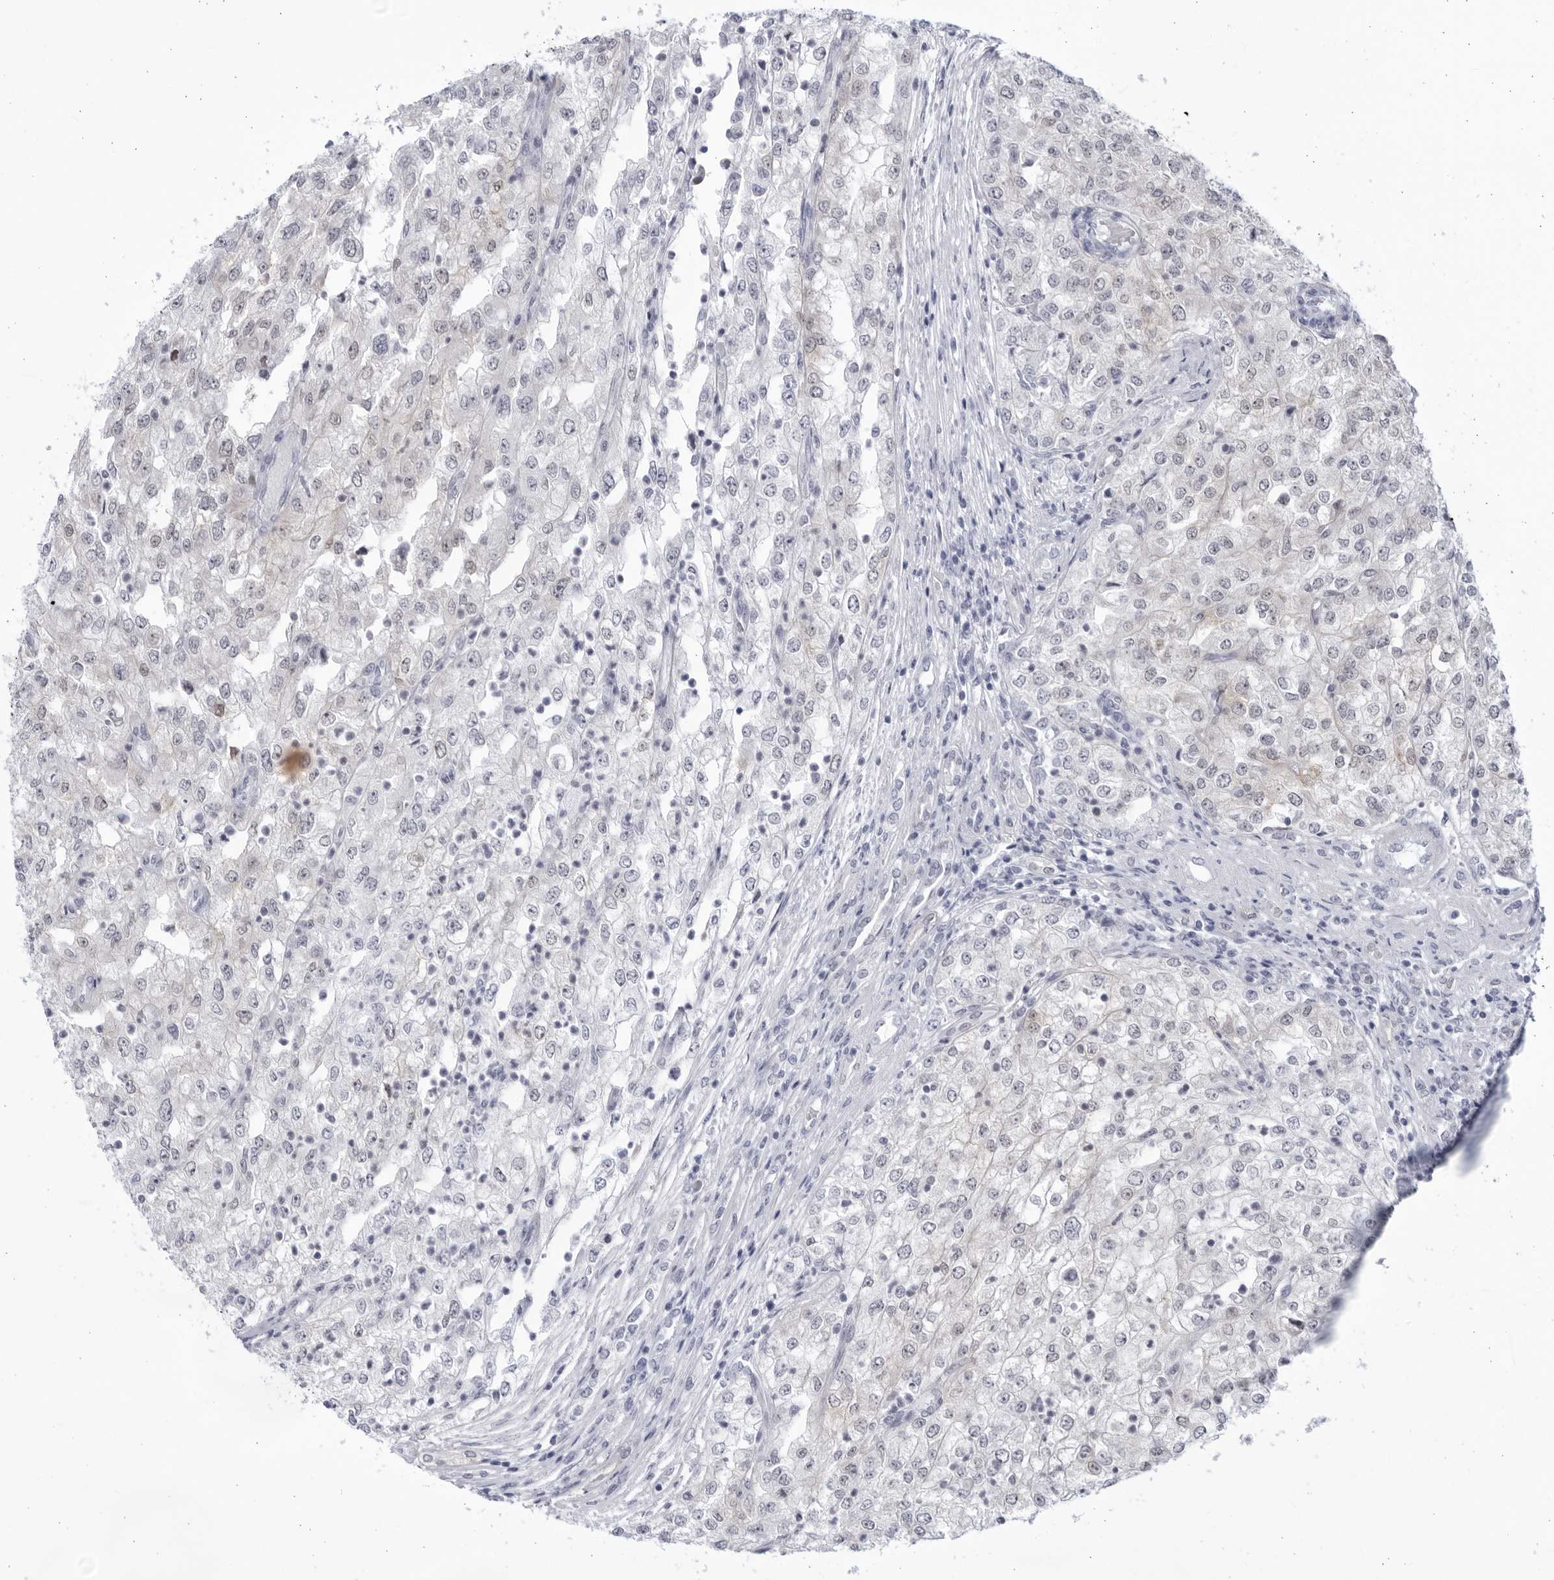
{"staining": {"intensity": "negative", "quantity": "none", "location": "none"}, "tissue": "renal cancer", "cell_type": "Tumor cells", "image_type": "cancer", "snomed": [{"axis": "morphology", "description": "Adenocarcinoma, NOS"}, {"axis": "topography", "description": "Kidney"}], "caption": "An immunohistochemistry photomicrograph of renal adenocarcinoma is shown. There is no staining in tumor cells of renal adenocarcinoma.", "gene": "CCDC181", "patient": {"sex": "female", "age": 54}}